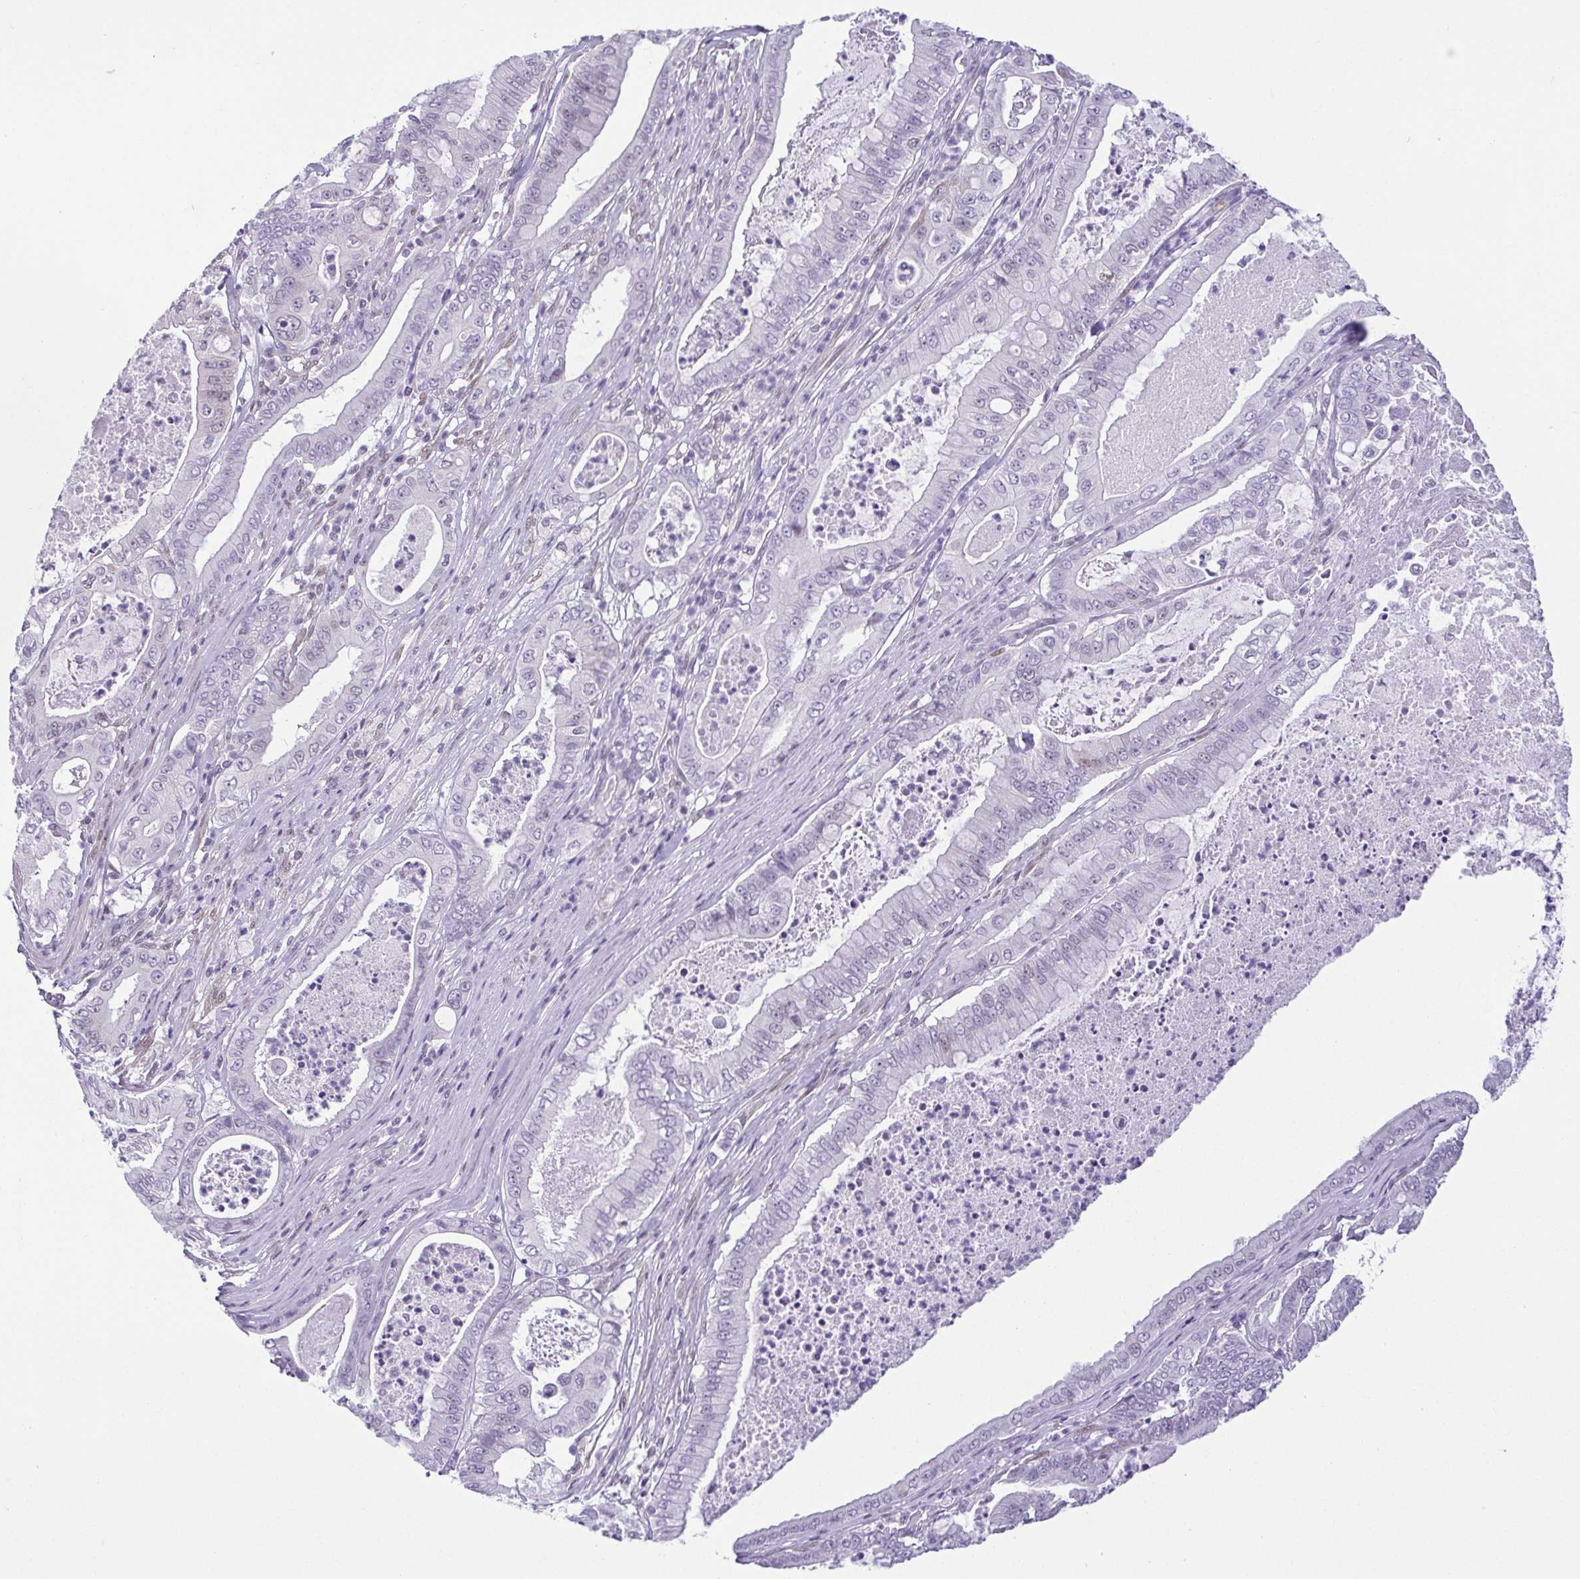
{"staining": {"intensity": "negative", "quantity": "none", "location": "none"}, "tissue": "pancreatic cancer", "cell_type": "Tumor cells", "image_type": "cancer", "snomed": [{"axis": "morphology", "description": "Adenocarcinoma, NOS"}, {"axis": "topography", "description": "Pancreas"}], "caption": "Micrograph shows no significant protein positivity in tumor cells of adenocarcinoma (pancreatic).", "gene": "RBM3", "patient": {"sex": "male", "age": 71}}